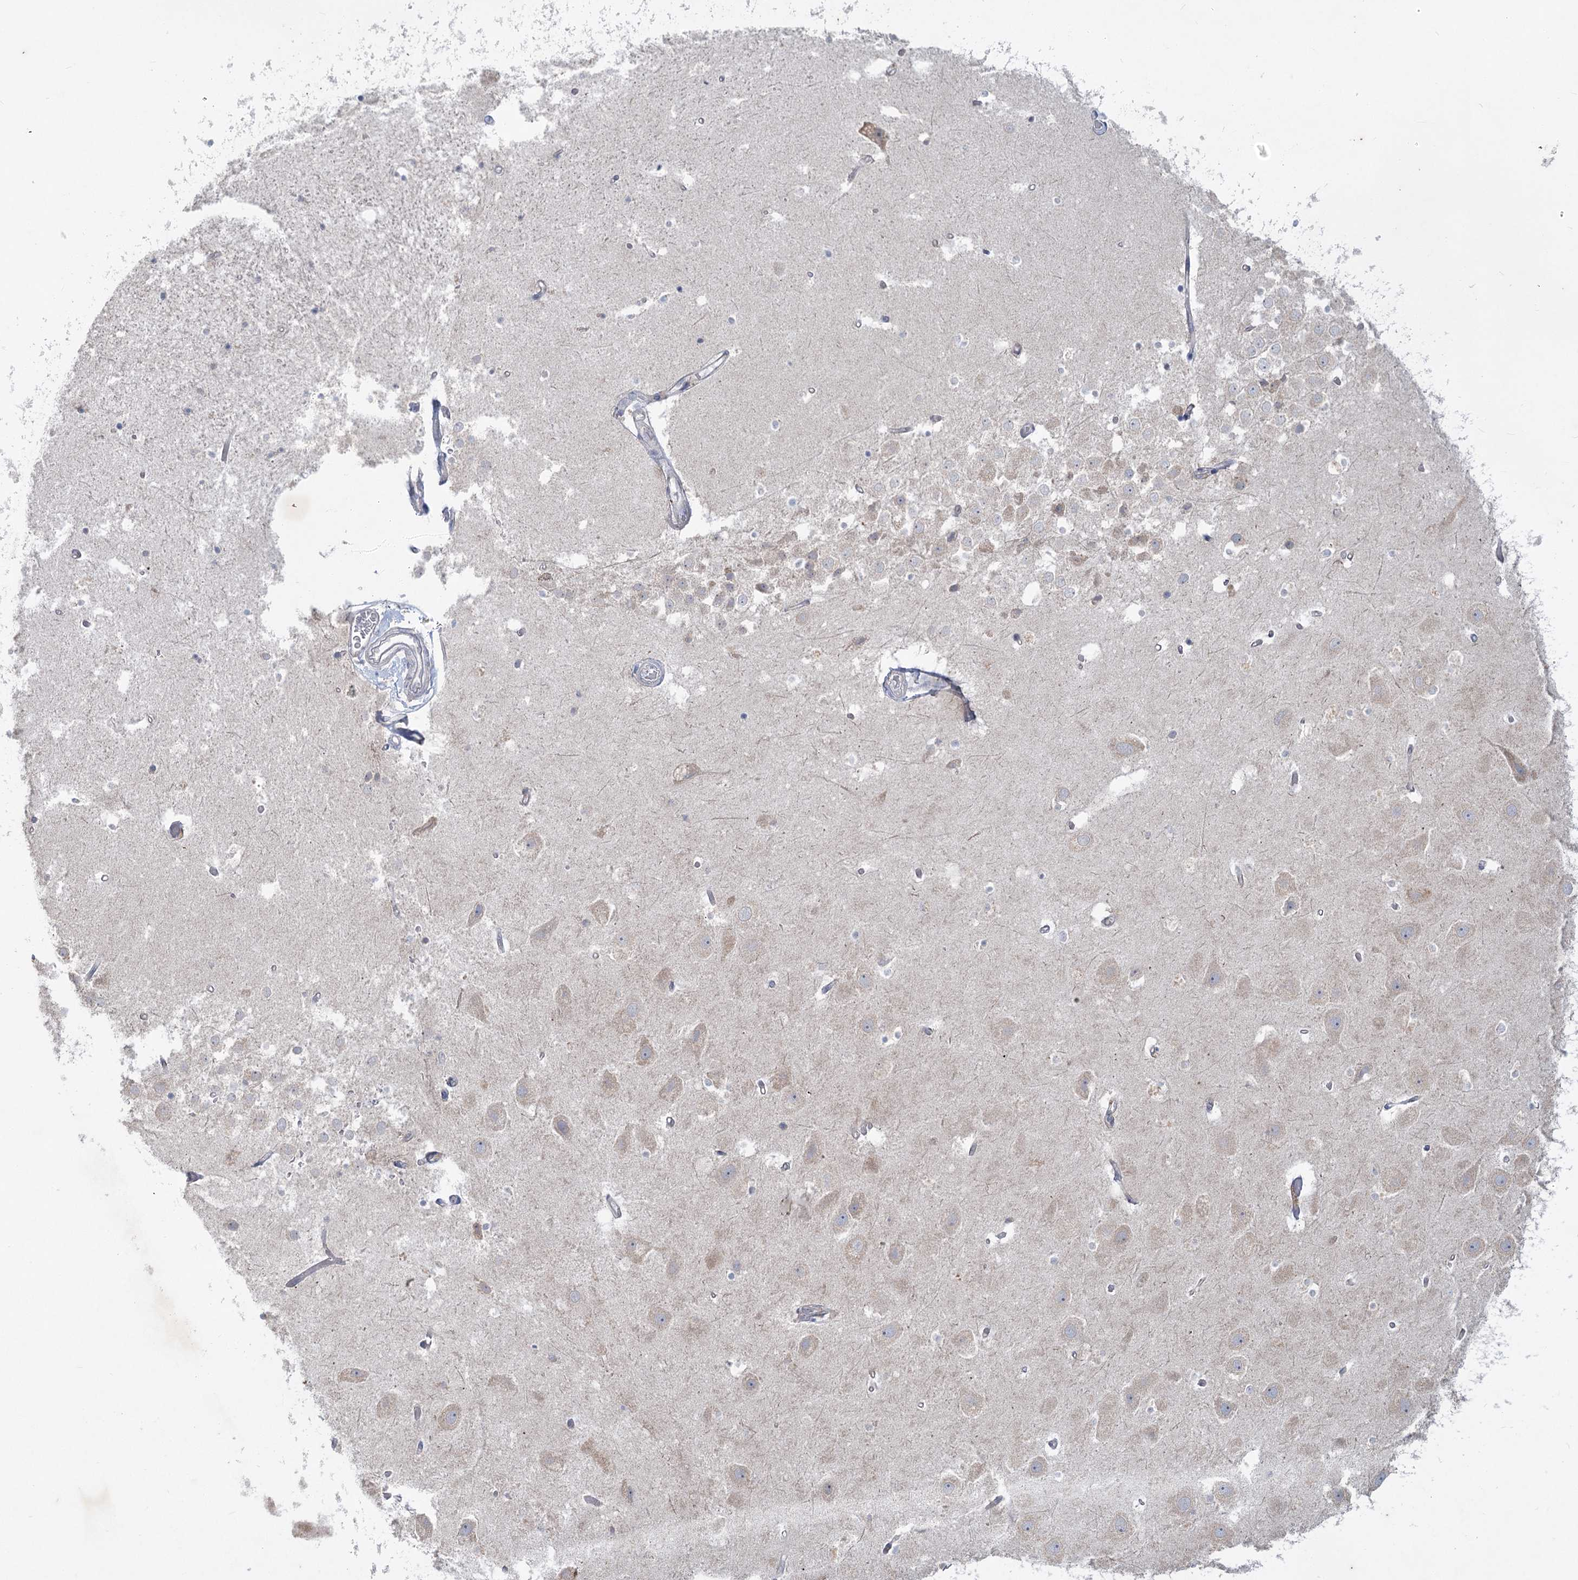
{"staining": {"intensity": "negative", "quantity": "none", "location": "none"}, "tissue": "hippocampus", "cell_type": "Glial cells", "image_type": "normal", "snomed": [{"axis": "morphology", "description": "Normal tissue, NOS"}, {"axis": "topography", "description": "Hippocampus"}], "caption": "Hippocampus stained for a protein using immunohistochemistry reveals no staining glial cells.", "gene": "PLA2G12A", "patient": {"sex": "female", "age": 52}}